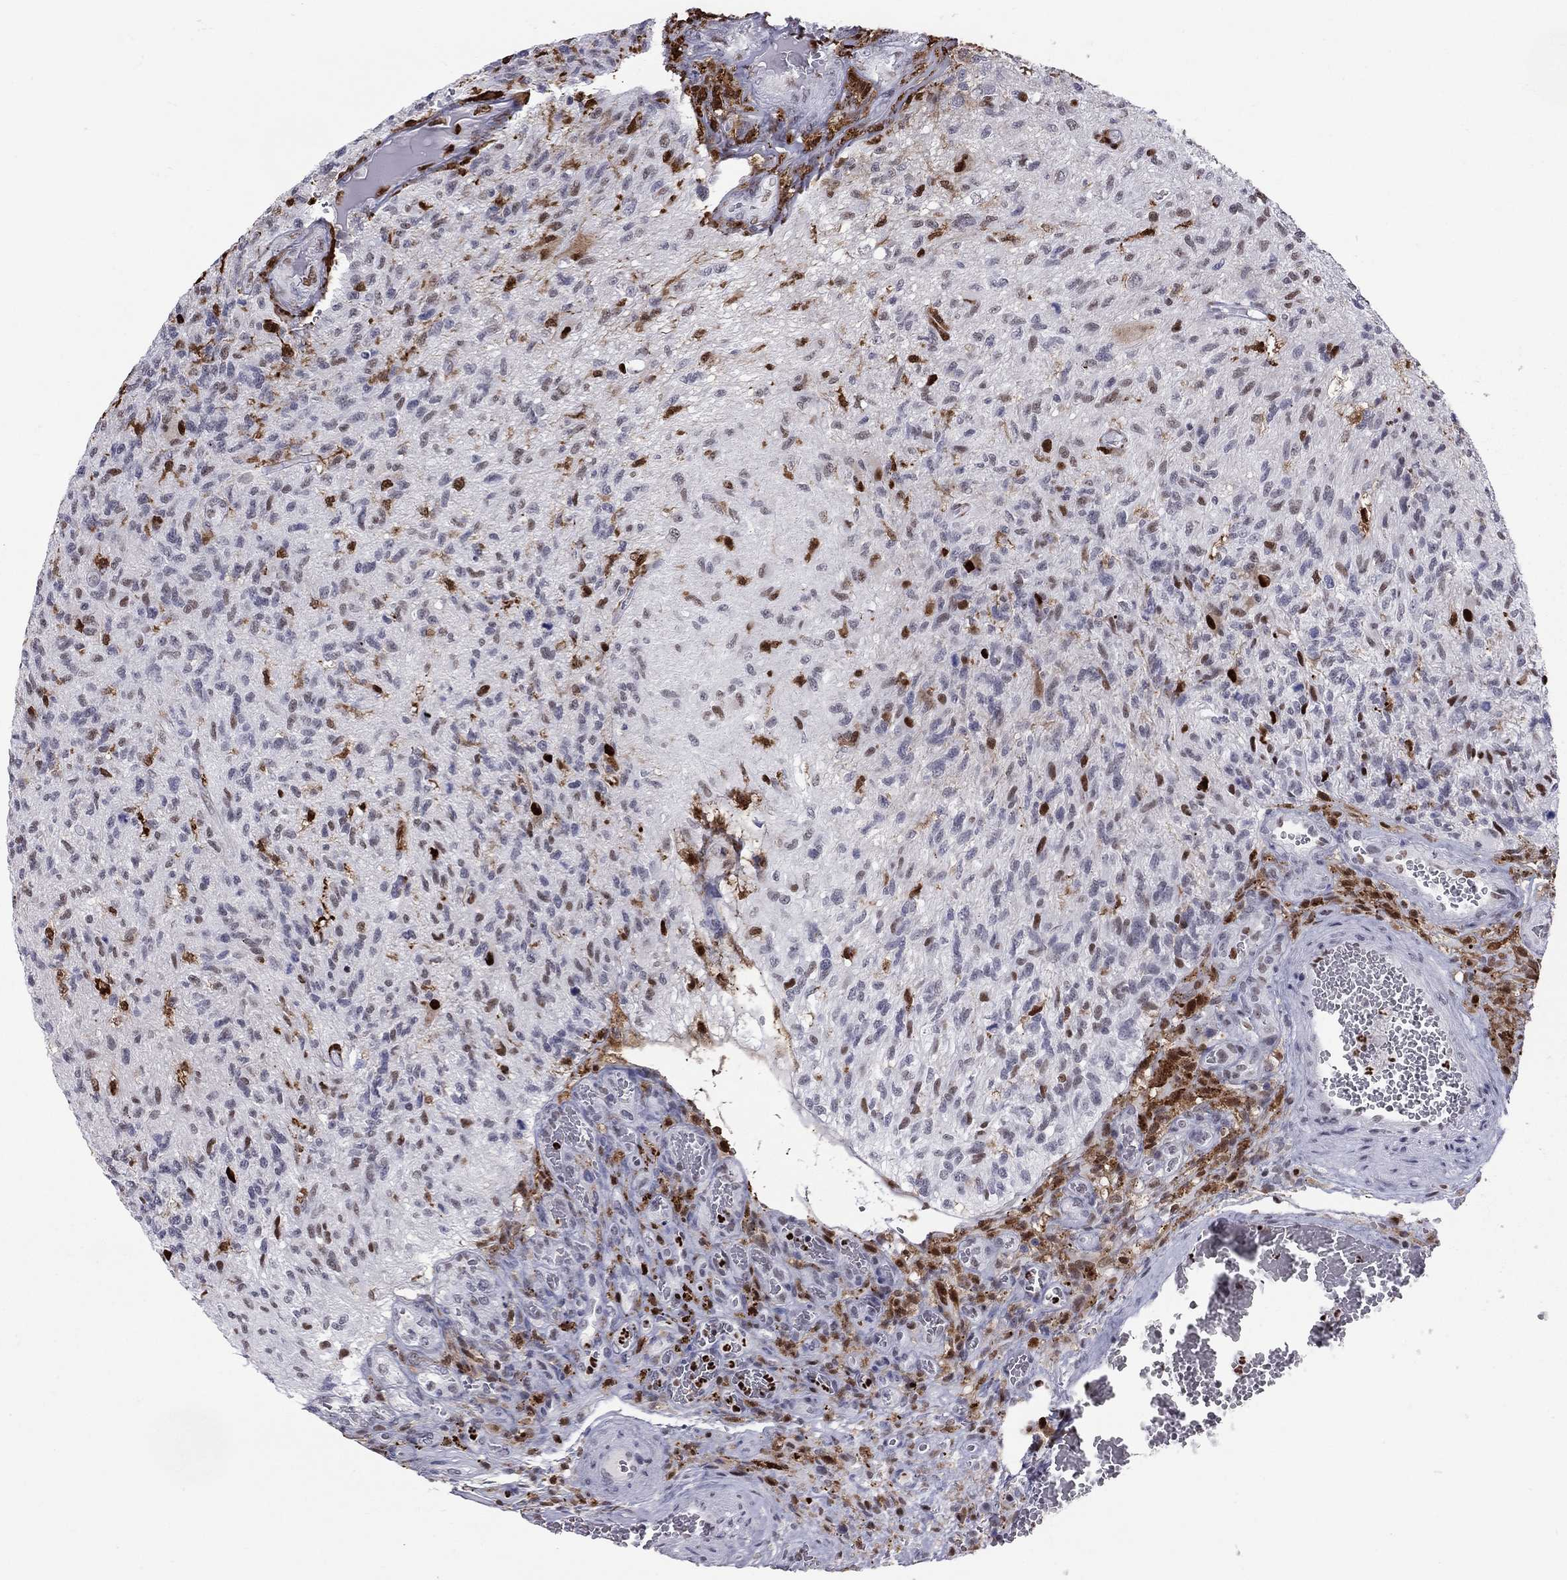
{"staining": {"intensity": "strong", "quantity": "<25%", "location": "nuclear"}, "tissue": "glioma", "cell_type": "Tumor cells", "image_type": "cancer", "snomed": [{"axis": "morphology", "description": "Glioma, malignant, High grade"}, {"axis": "topography", "description": "Brain"}], "caption": "A brown stain shows strong nuclear positivity of a protein in human malignant glioma (high-grade) tumor cells. The protein is shown in brown color, while the nuclei are stained blue.", "gene": "PCGF3", "patient": {"sex": "male", "age": 56}}